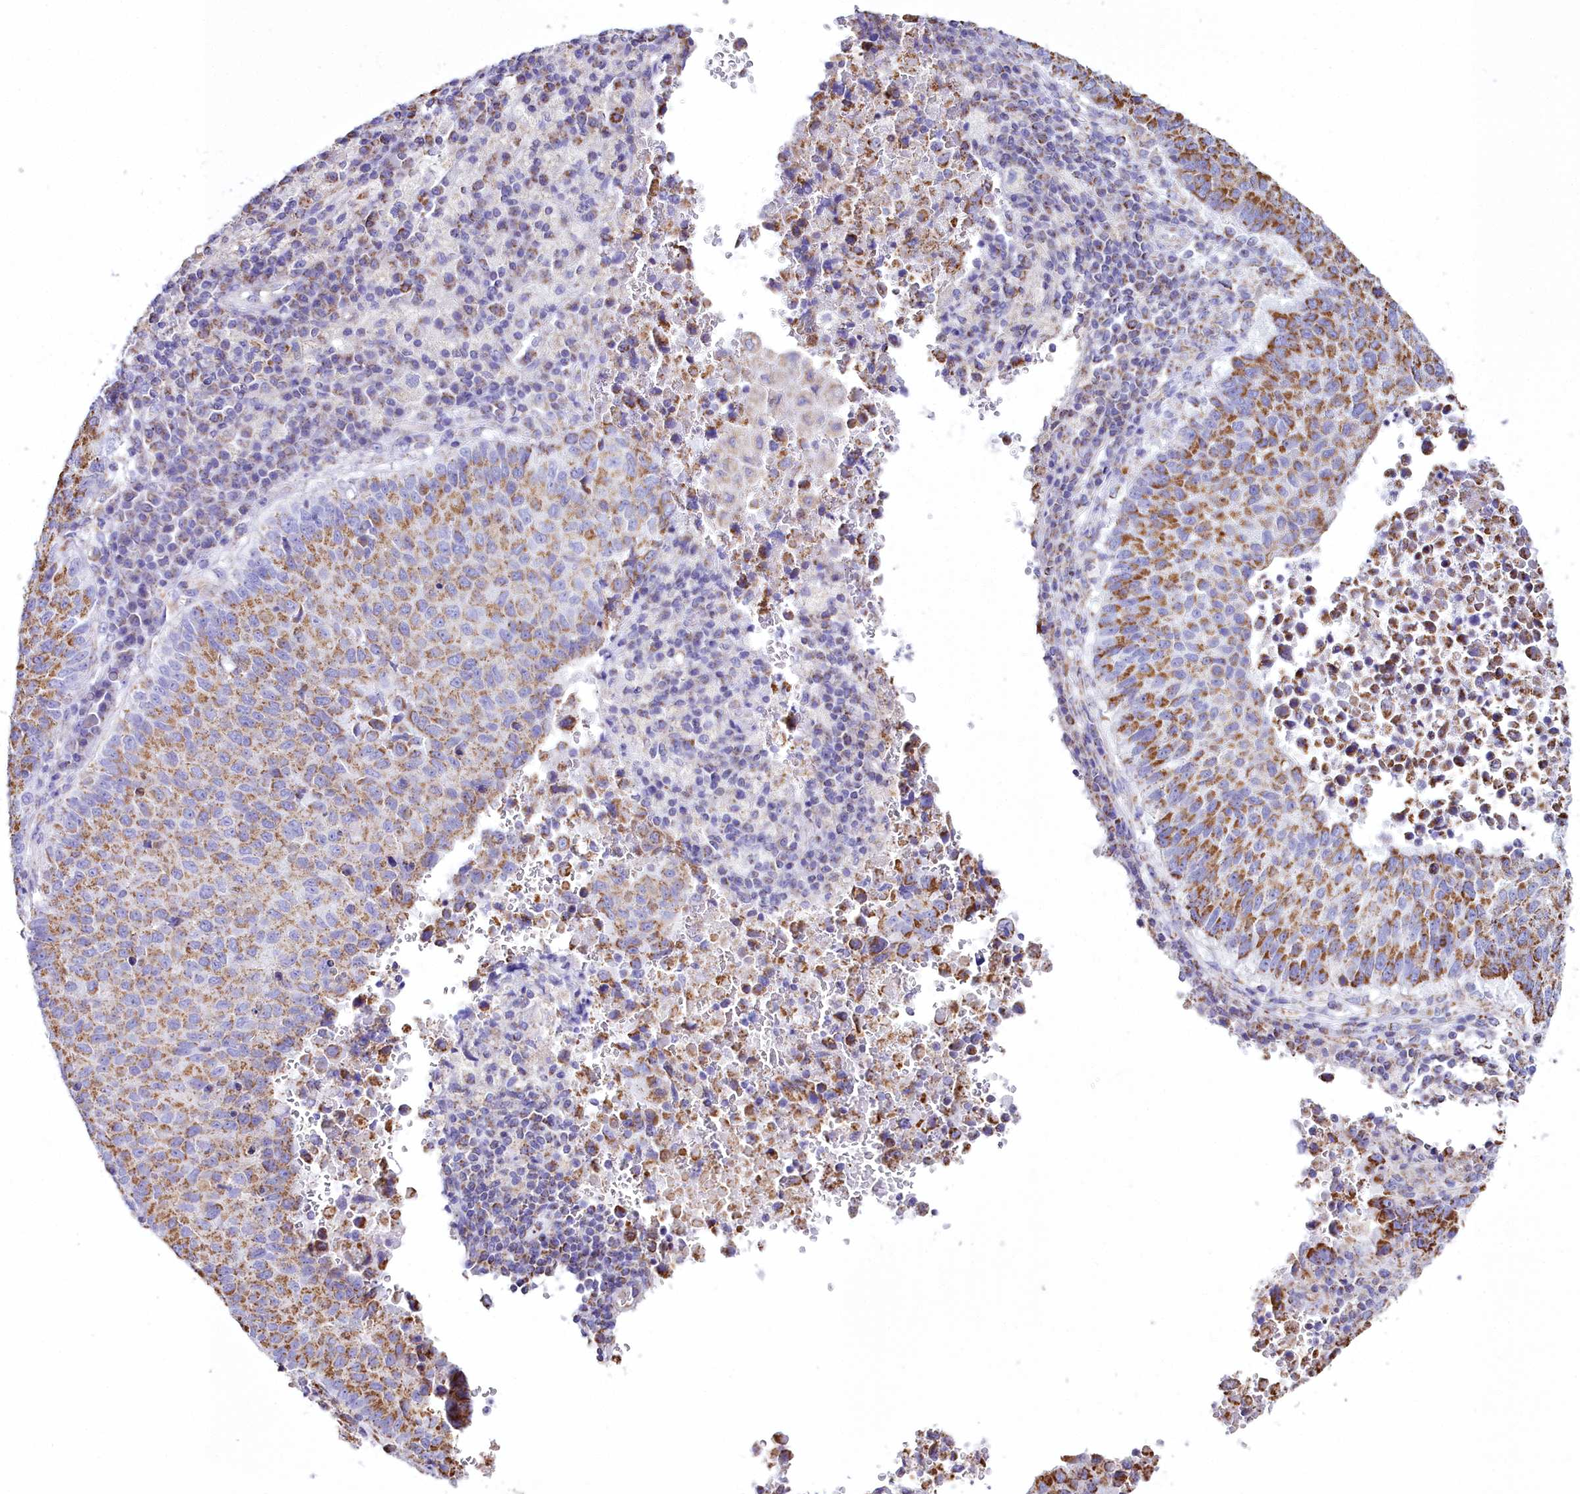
{"staining": {"intensity": "moderate", "quantity": ">75%", "location": "cytoplasmic/membranous"}, "tissue": "lung cancer", "cell_type": "Tumor cells", "image_type": "cancer", "snomed": [{"axis": "morphology", "description": "Squamous cell carcinoma, NOS"}, {"axis": "topography", "description": "Lung"}], "caption": "Immunohistochemical staining of squamous cell carcinoma (lung) exhibits medium levels of moderate cytoplasmic/membranous protein staining in about >75% of tumor cells. (DAB IHC with brightfield microscopy, high magnification).", "gene": "WDFY3", "patient": {"sex": "male", "age": 73}}